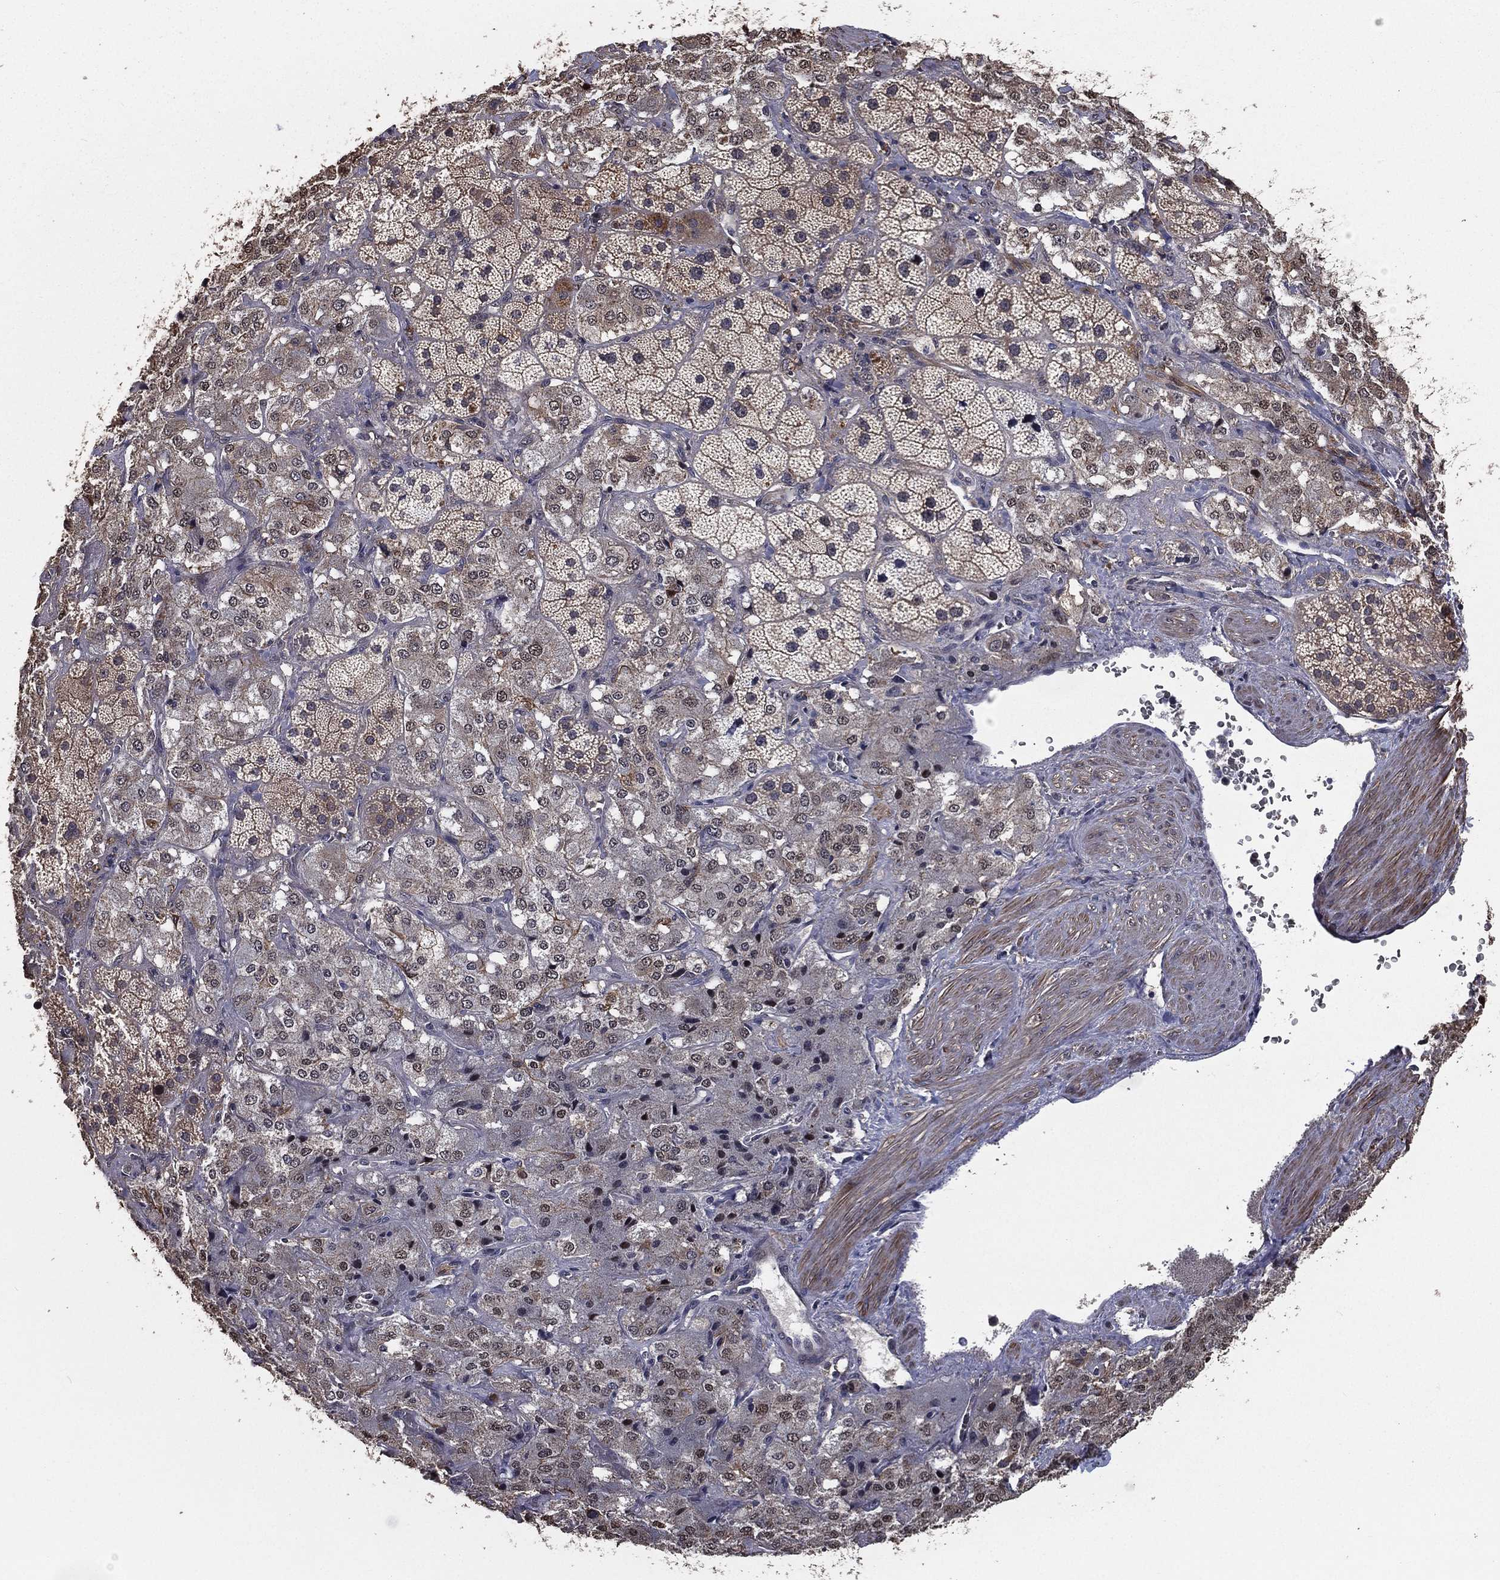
{"staining": {"intensity": "moderate", "quantity": "<25%", "location": "cytoplasmic/membranous"}, "tissue": "adrenal gland", "cell_type": "Glandular cells", "image_type": "normal", "snomed": [{"axis": "morphology", "description": "Normal tissue, NOS"}, {"axis": "topography", "description": "Adrenal gland"}], "caption": "Immunohistochemistry (IHC) staining of unremarkable adrenal gland, which displays low levels of moderate cytoplasmic/membranous positivity in about <25% of glandular cells indicating moderate cytoplasmic/membranous protein positivity. The staining was performed using DAB (3,3'-diaminobenzidine) (brown) for protein detection and nuclei were counterstained in hematoxylin (blue).", "gene": "PCNT", "patient": {"sex": "male", "age": 57}}